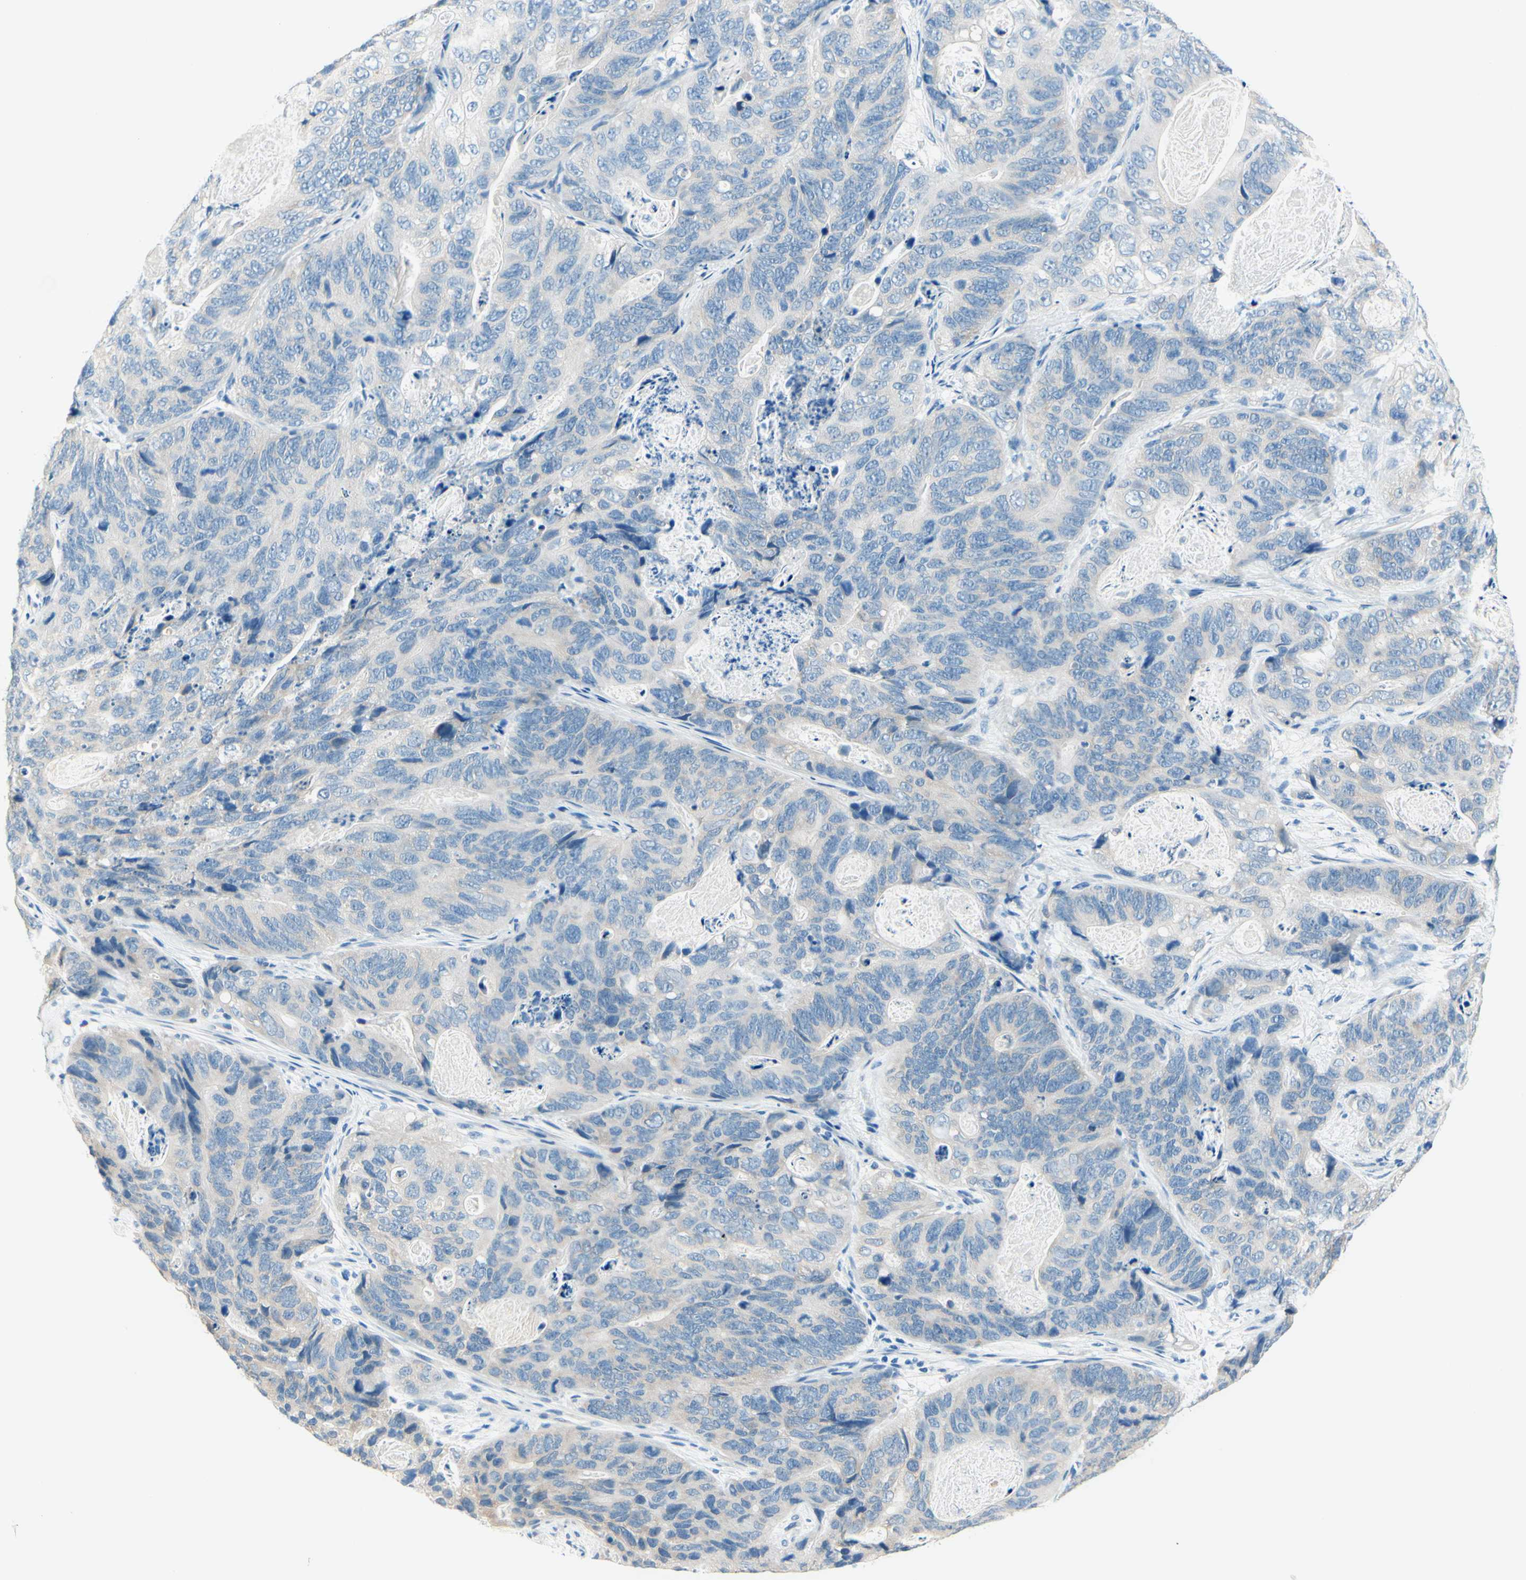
{"staining": {"intensity": "weak", "quantity": "<25%", "location": "cytoplasmic/membranous"}, "tissue": "stomach cancer", "cell_type": "Tumor cells", "image_type": "cancer", "snomed": [{"axis": "morphology", "description": "Adenocarcinoma, NOS"}, {"axis": "topography", "description": "Stomach"}], "caption": "High magnification brightfield microscopy of adenocarcinoma (stomach) stained with DAB (3,3'-diaminobenzidine) (brown) and counterstained with hematoxylin (blue): tumor cells show no significant positivity. Brightfield microscopy of immunohistochemistry (IHC) stained with DAB (3,3'-diaminobenzidine) (brown) and hematoxylin (blue), captured at high magnification.", "gene": "PASD1", "patient": {"sex": "female", "age": 89}}